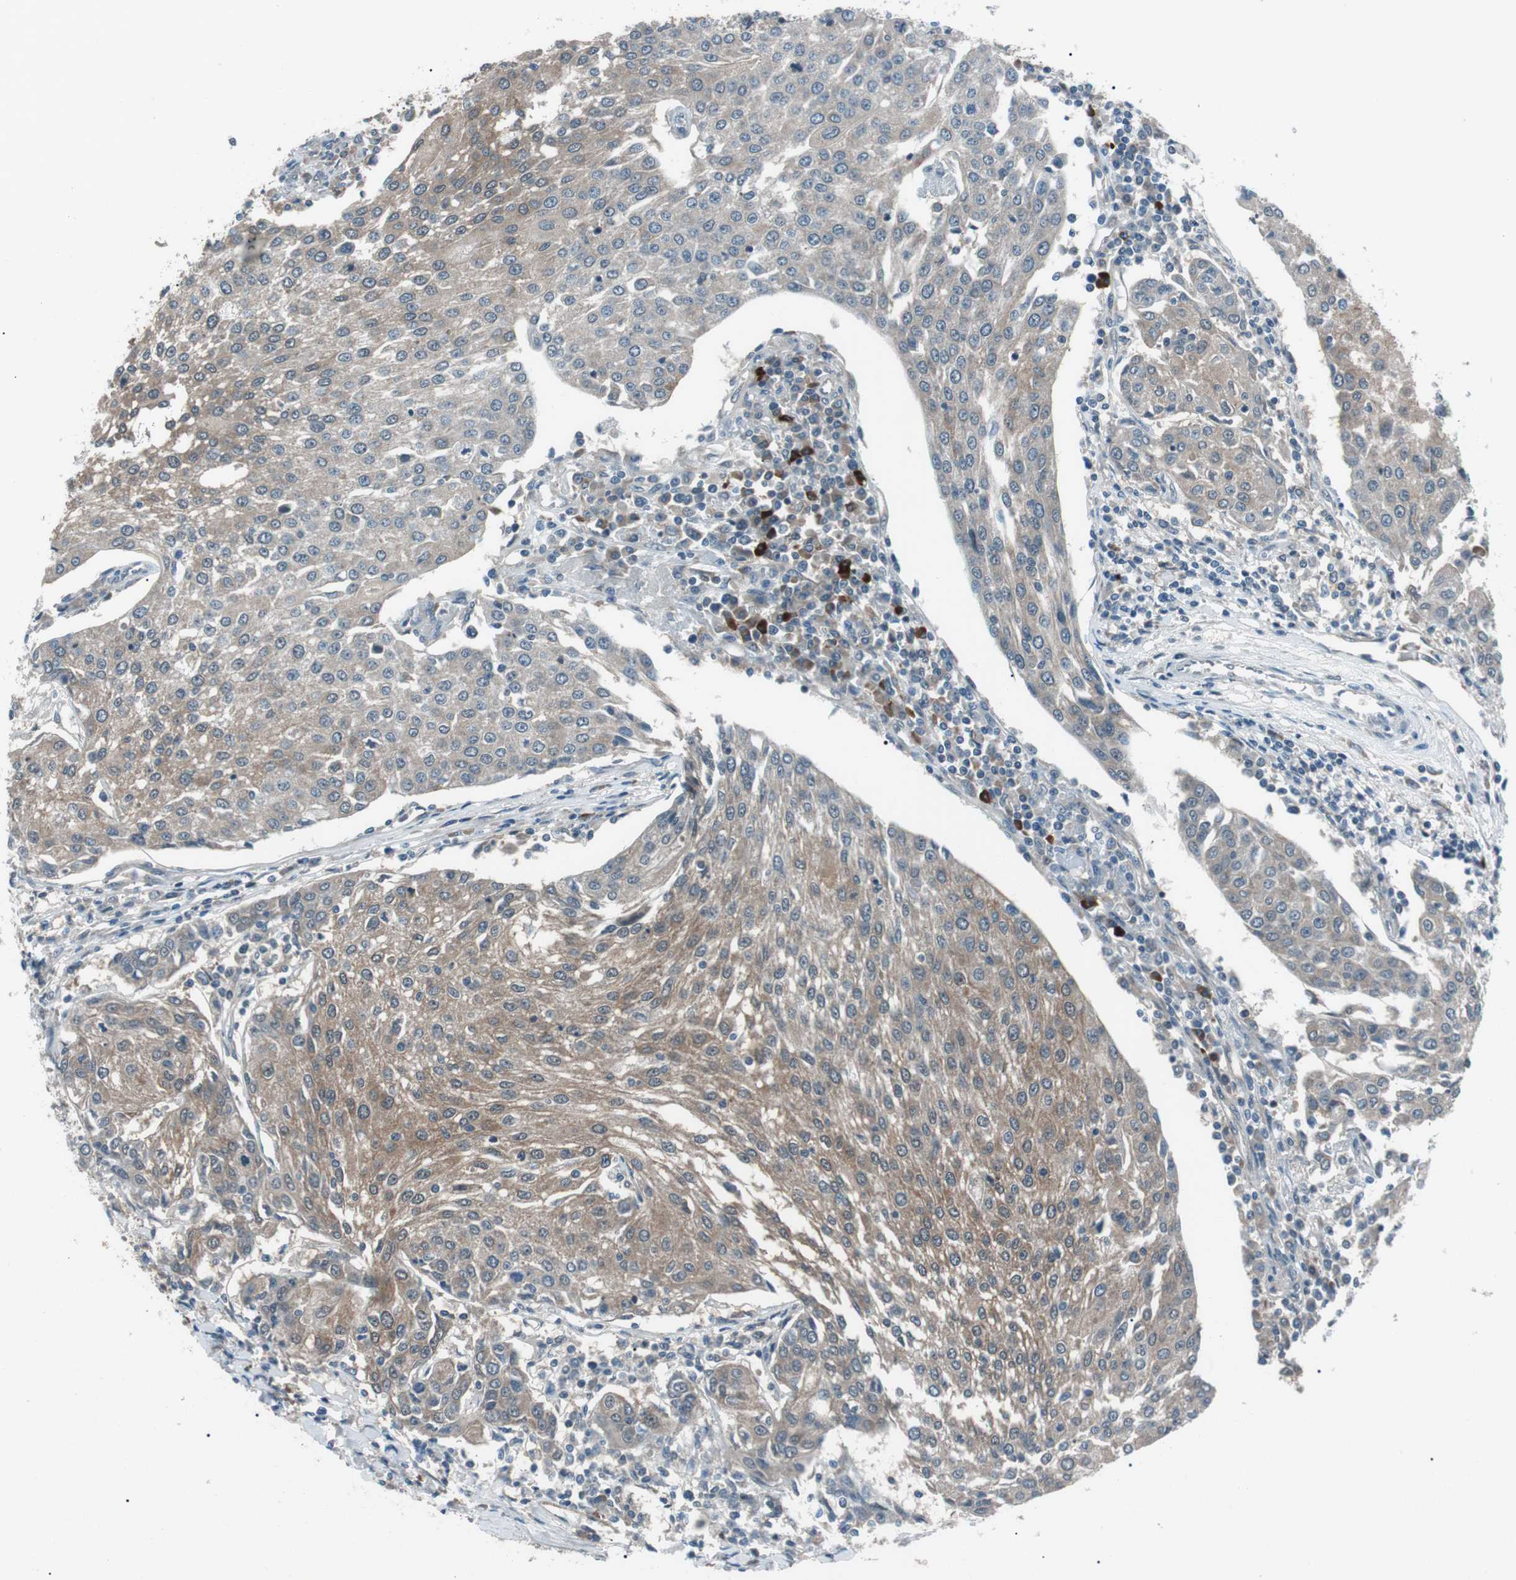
{"staining": {"intensity": "weak", "quantity": ">75%", "location": "cytoplasmic/membranous"}, "tissue": "urothelial cancer", "cell_type": "Tumor cells", "image_type": "cancer", "snomed": [{"axis": "morphology", "description": "Urothelial carcinoma, High grade"}, {"axis": "topography", "description": "Urinary bladder"}], "caption": "Protein staining displays weak cytoplasmic/membranous positivity in about >75% of tumor cells in urothelial cancer.", "gene": "LRIG2", "patient": {"sex": "female", "age": 85}}